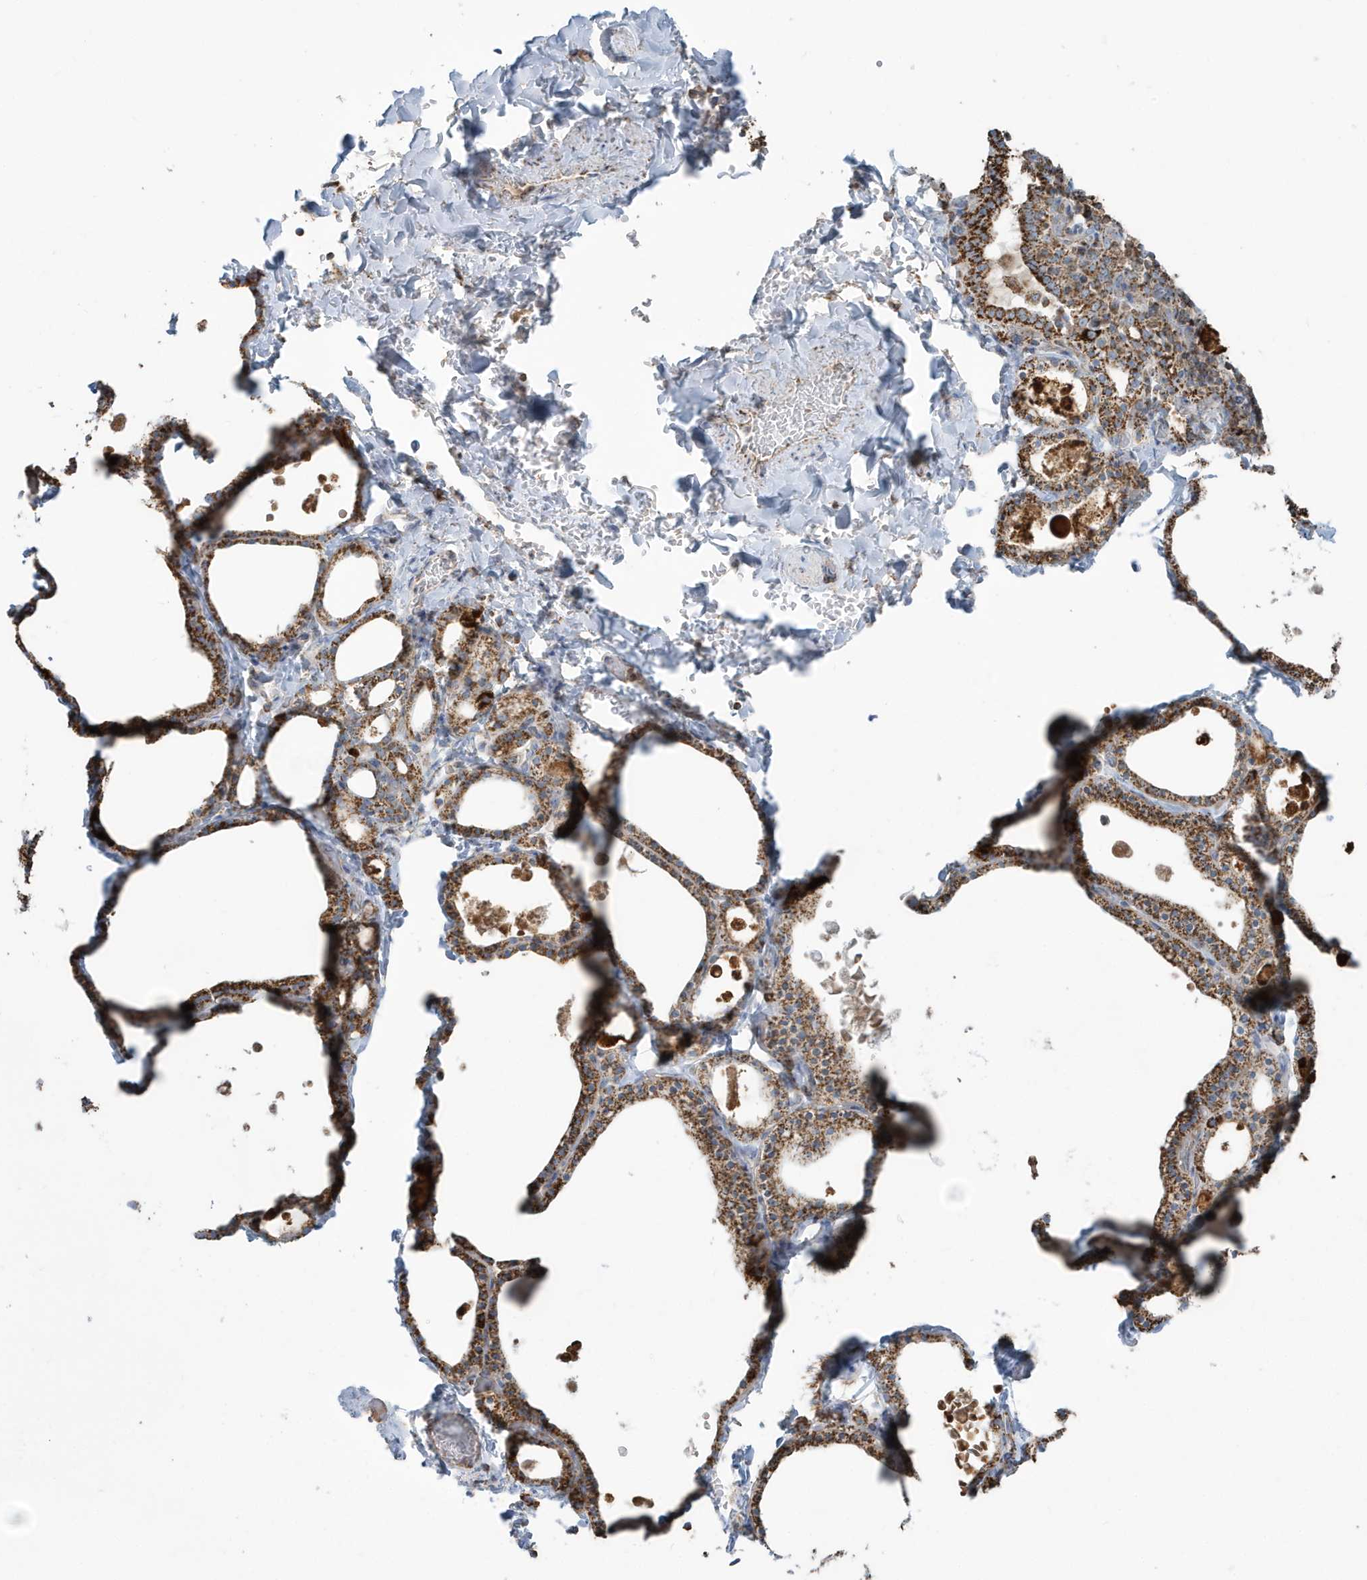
{"staining": {"intensity": "strong", "quantity": ">75%", "location": "cytoplasmic/membranous"}, "tissue": "thyroid gland", "cell_type": "Glandular cells", "image_type": "normal", "snomed": [{"axis": "morphology", "description": "Normal tissue, NOS"}, {"axis": "topography", "description": "Thyroid gland"}], "caption": "Glandular cells exhibit high levels of strong cytoplasmic/membranous staining in about >75% of cells in benign thyroid gland. (IHC, brightfield microscopy, high magnification).", "gene": "RAB11FIP3", "patient": {"sex": "male", "age": 56}}